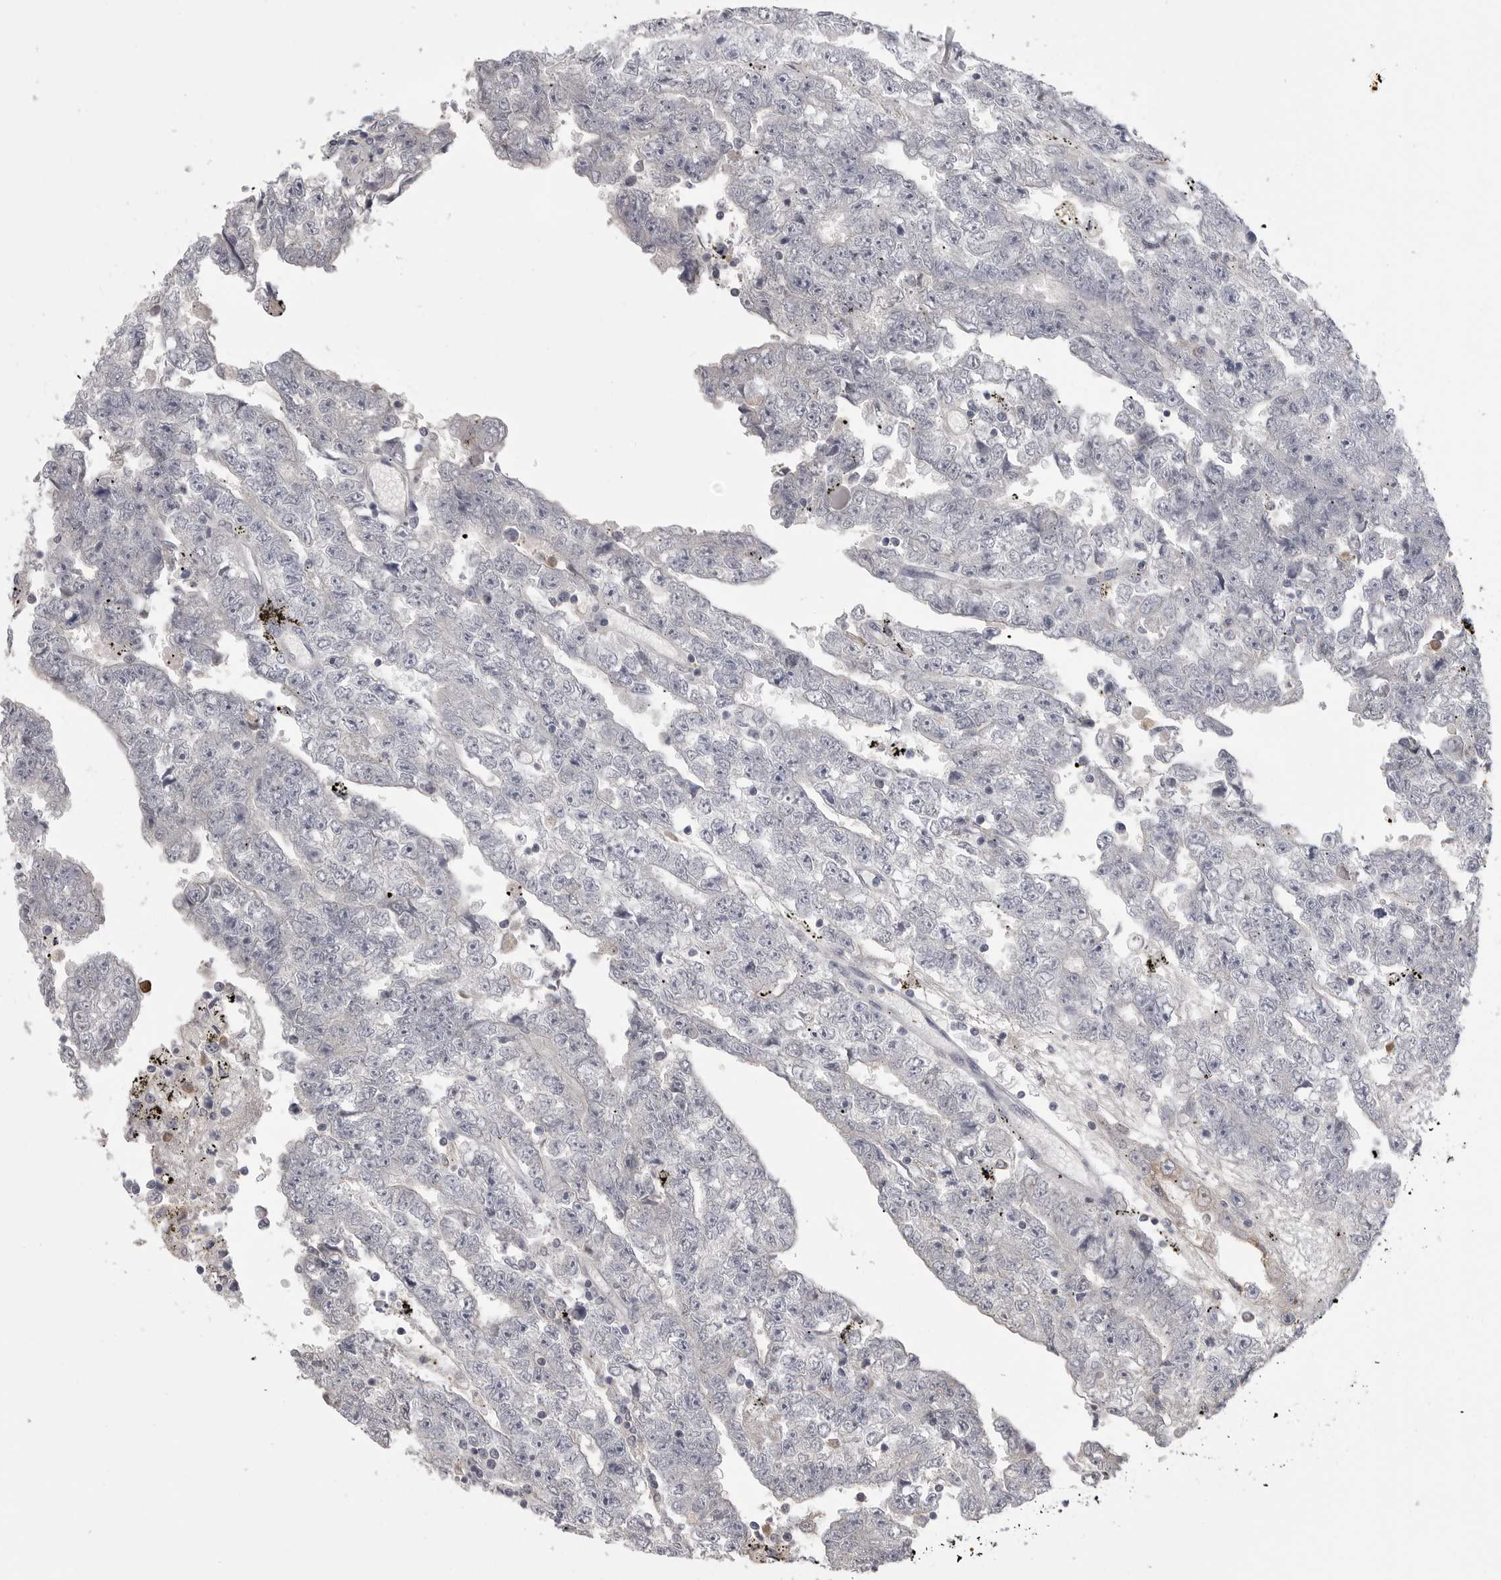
{"staining": {"intensity": "negative", "quantity": "none", "location": "none"}, "tissue": "testis cancer", "cell_type": "Tumor cells", "image_type": "cancer", "snomed": [{"axis": "morphology", "description": "Carcinoma, Embryonal, NOS"}, {"axis": "topography", "description": "Testis"}], "caption": "Tumor cells show no significant expression in embryonal carcinoma (testis). (Stains: DAB immunohistochemistry (IHC) with hematoxylin counter stain, Microscopy: brightfield microscopy at high magnification).", "gene": "FKBP2", "patient": {"sex": "male", "age": 25}}